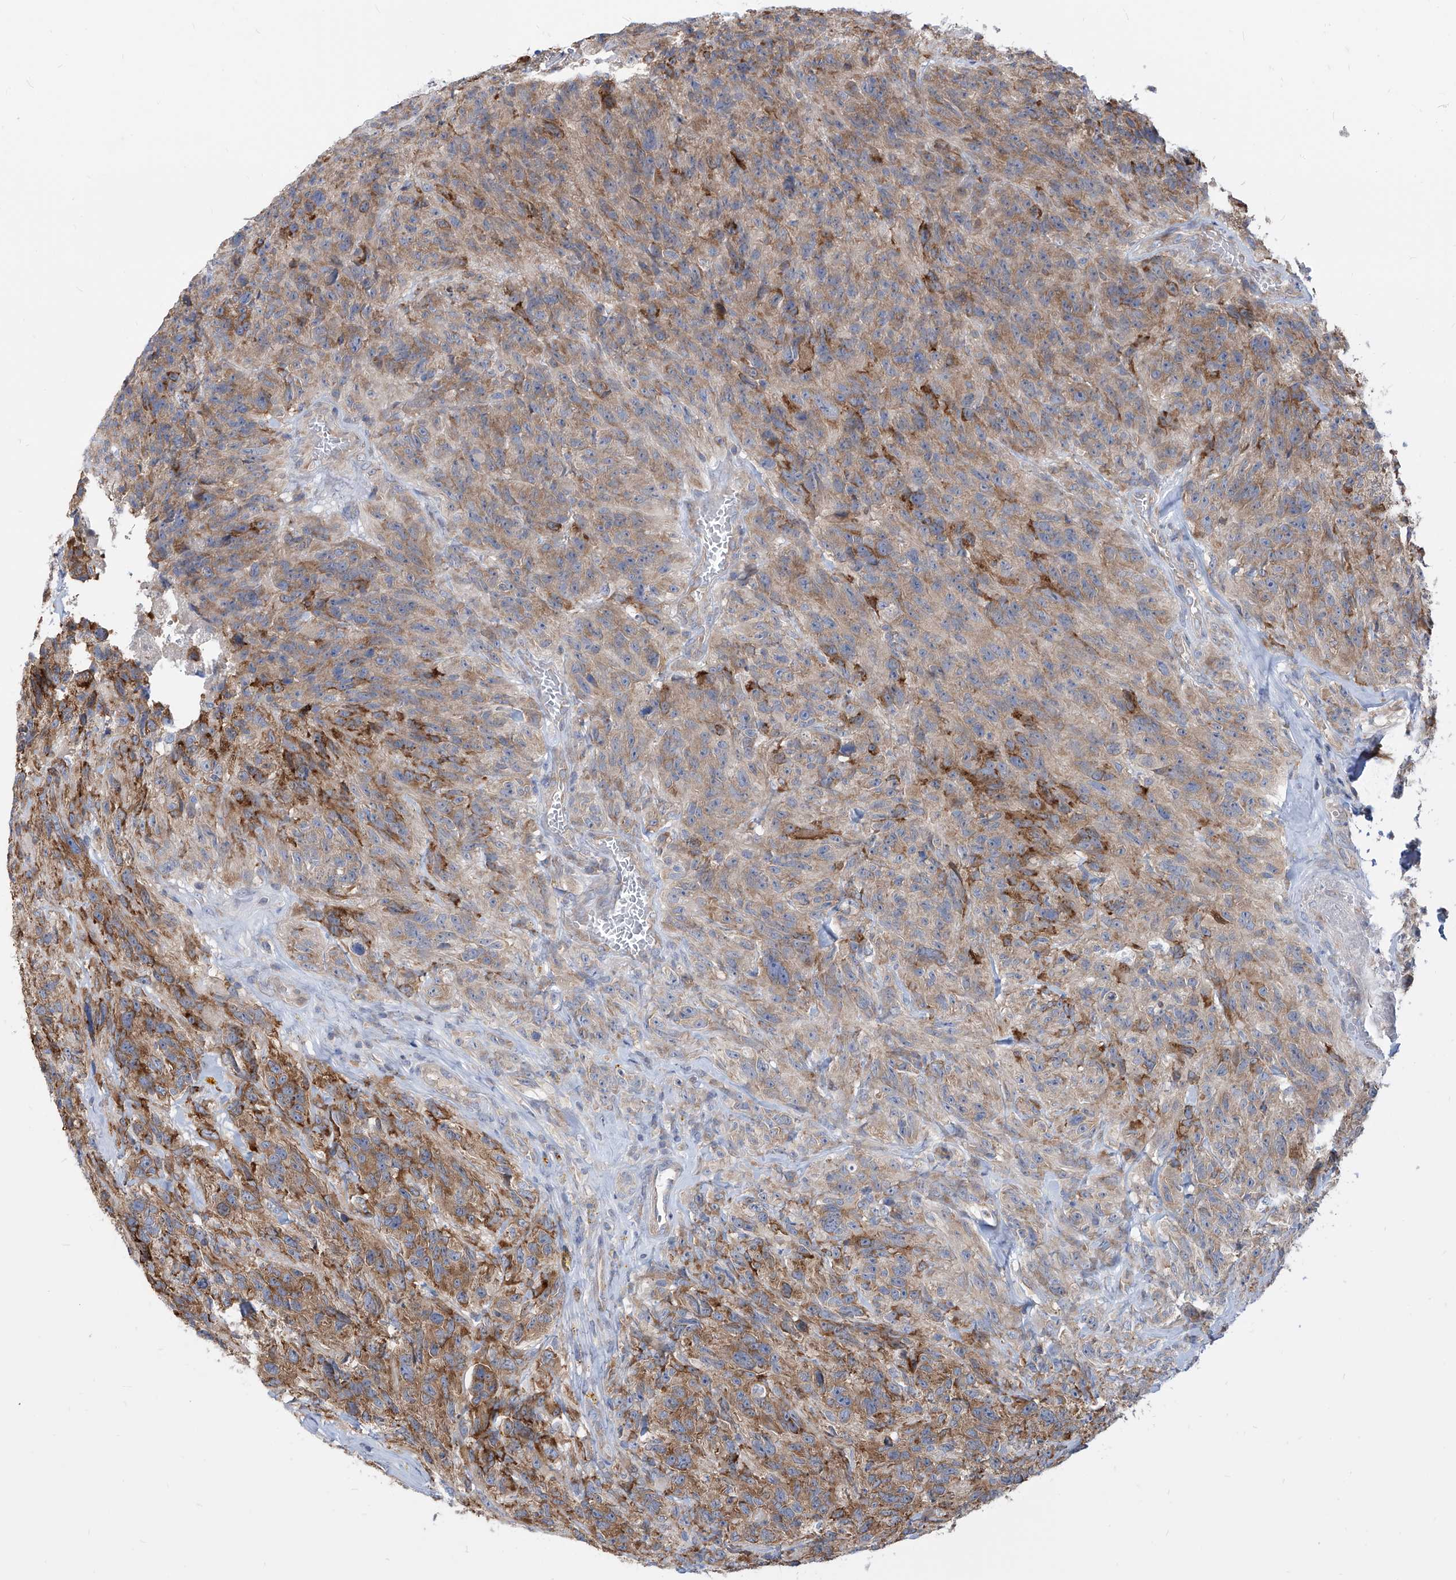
{"staining": {"intensity": "moderate", "quantity": "25%-75%", "location": "cytoplasmic/membranous"}, "tissue": "glioma", "cell_type": "Tumor cells", "image_type": "cancer", "snomed": [{"axis": "morphology", "description": "Glioma, malignant, High grade"}, {"axis": "topography", "description": "Brain"}], "caption": "Human malignant glioma (high-grade) stained with a protein marker shows moderate staining in tumor cells.", "gene": "FAM83B", "patient": {"sex": "male", "age": 69}}